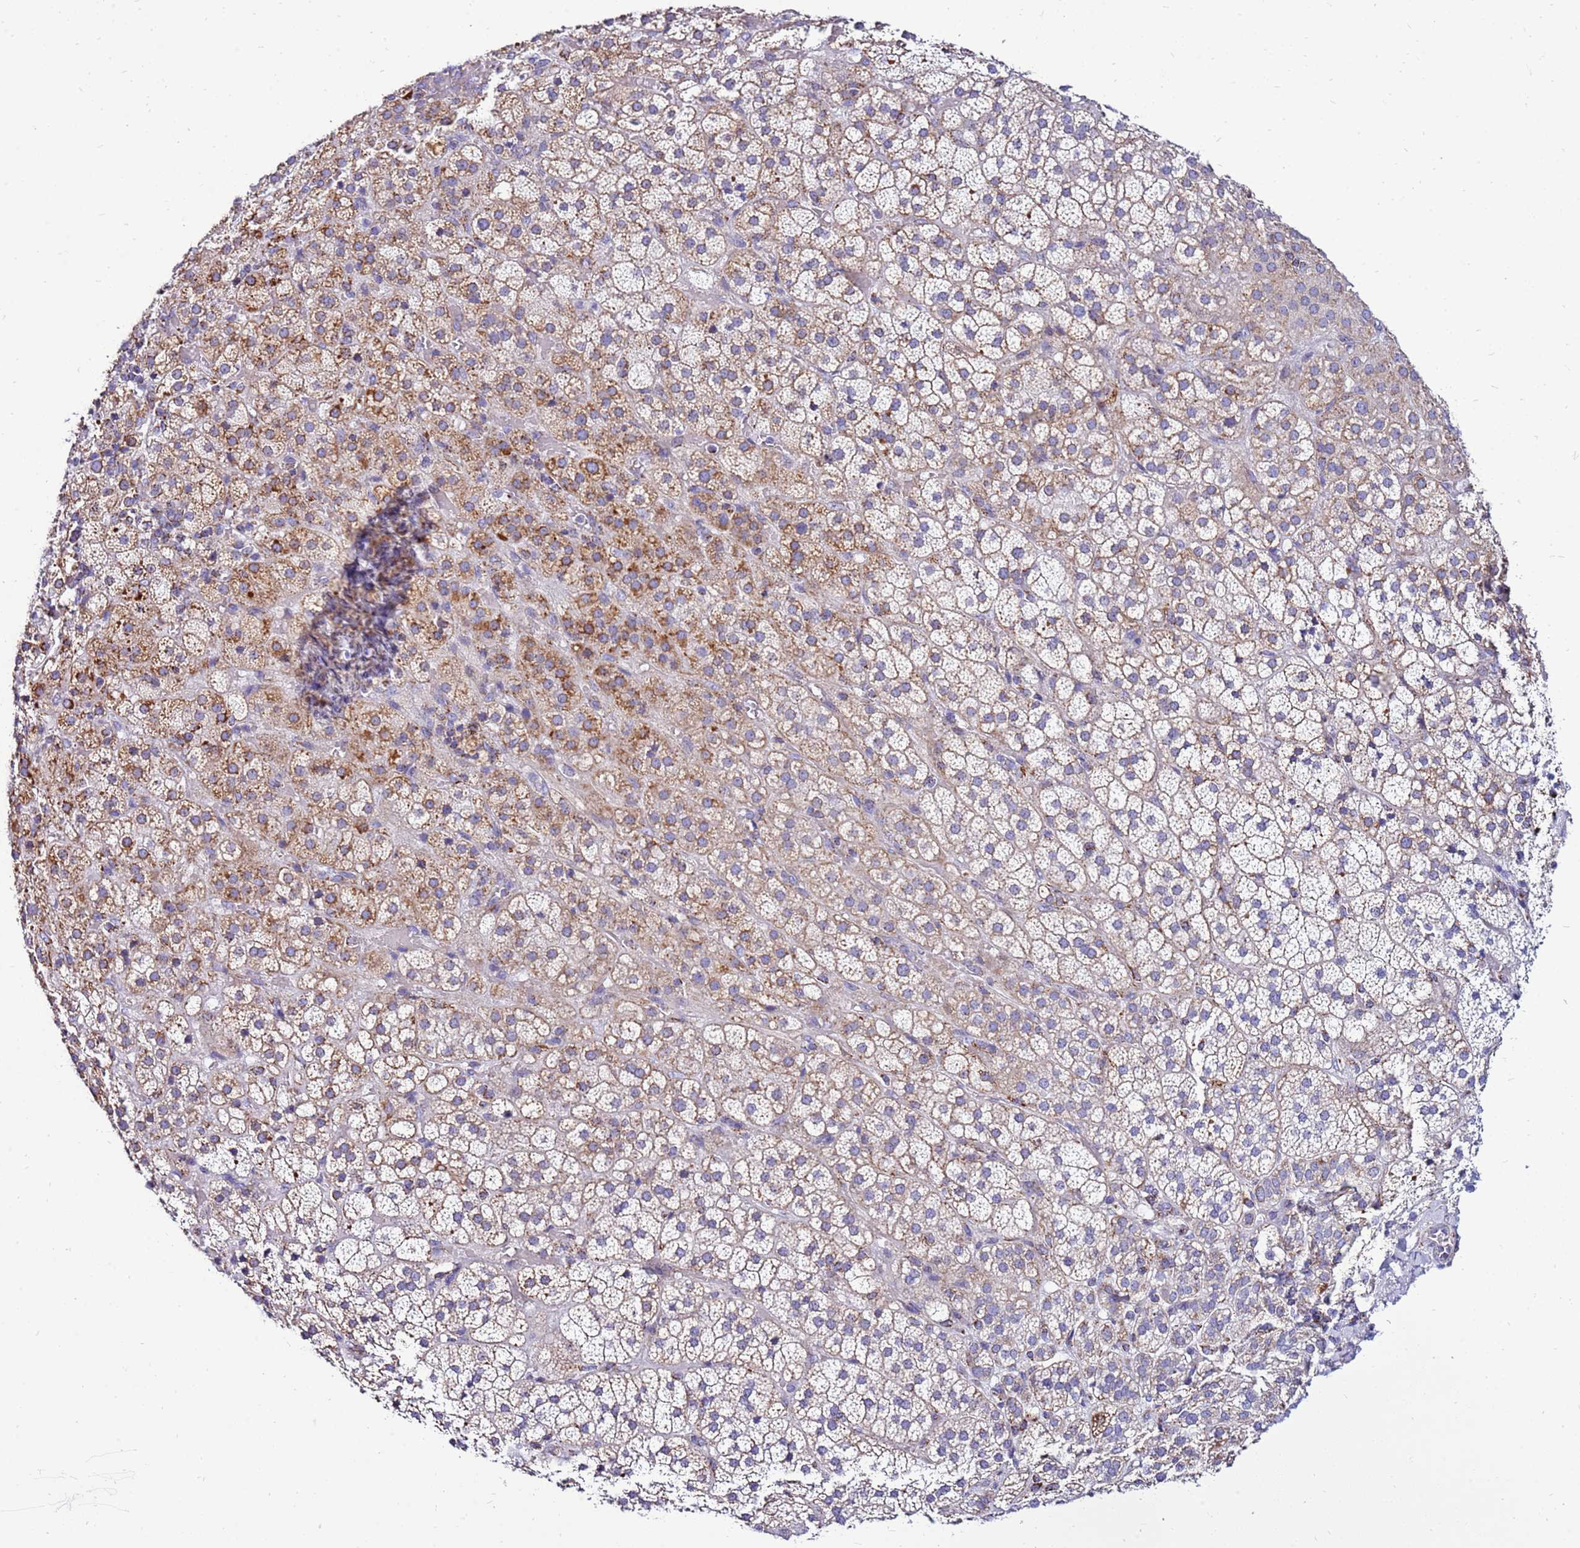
{"staining": {"intensity": "moderate", "quantity": "25%-75%", "location": "cytoplasmic/membranous"}, "tissue": "adrenal gland", "cell_type": "Glandular cells", "image_type": "normal", "snomed": [{"axis": "morphology", "description": "Normal tissue, NOS"}, {"axis": "topography", "description": "Adrenal gland"}], "caption": "Adrenal gland stained with immunohistochemistry demonstrates moderate cytoplasmic/membranous positivity in approximately 25%-75% of glandular cells. The staining was performed using DAB (3,3'-diaminobenzidine) to visualize the protein expression in brown, while the nuclei were stained in blue with hematoxylin (Magnification: 20x).", "gene": "IGF1R", "patient": {"sex": "female", "age": 70}}